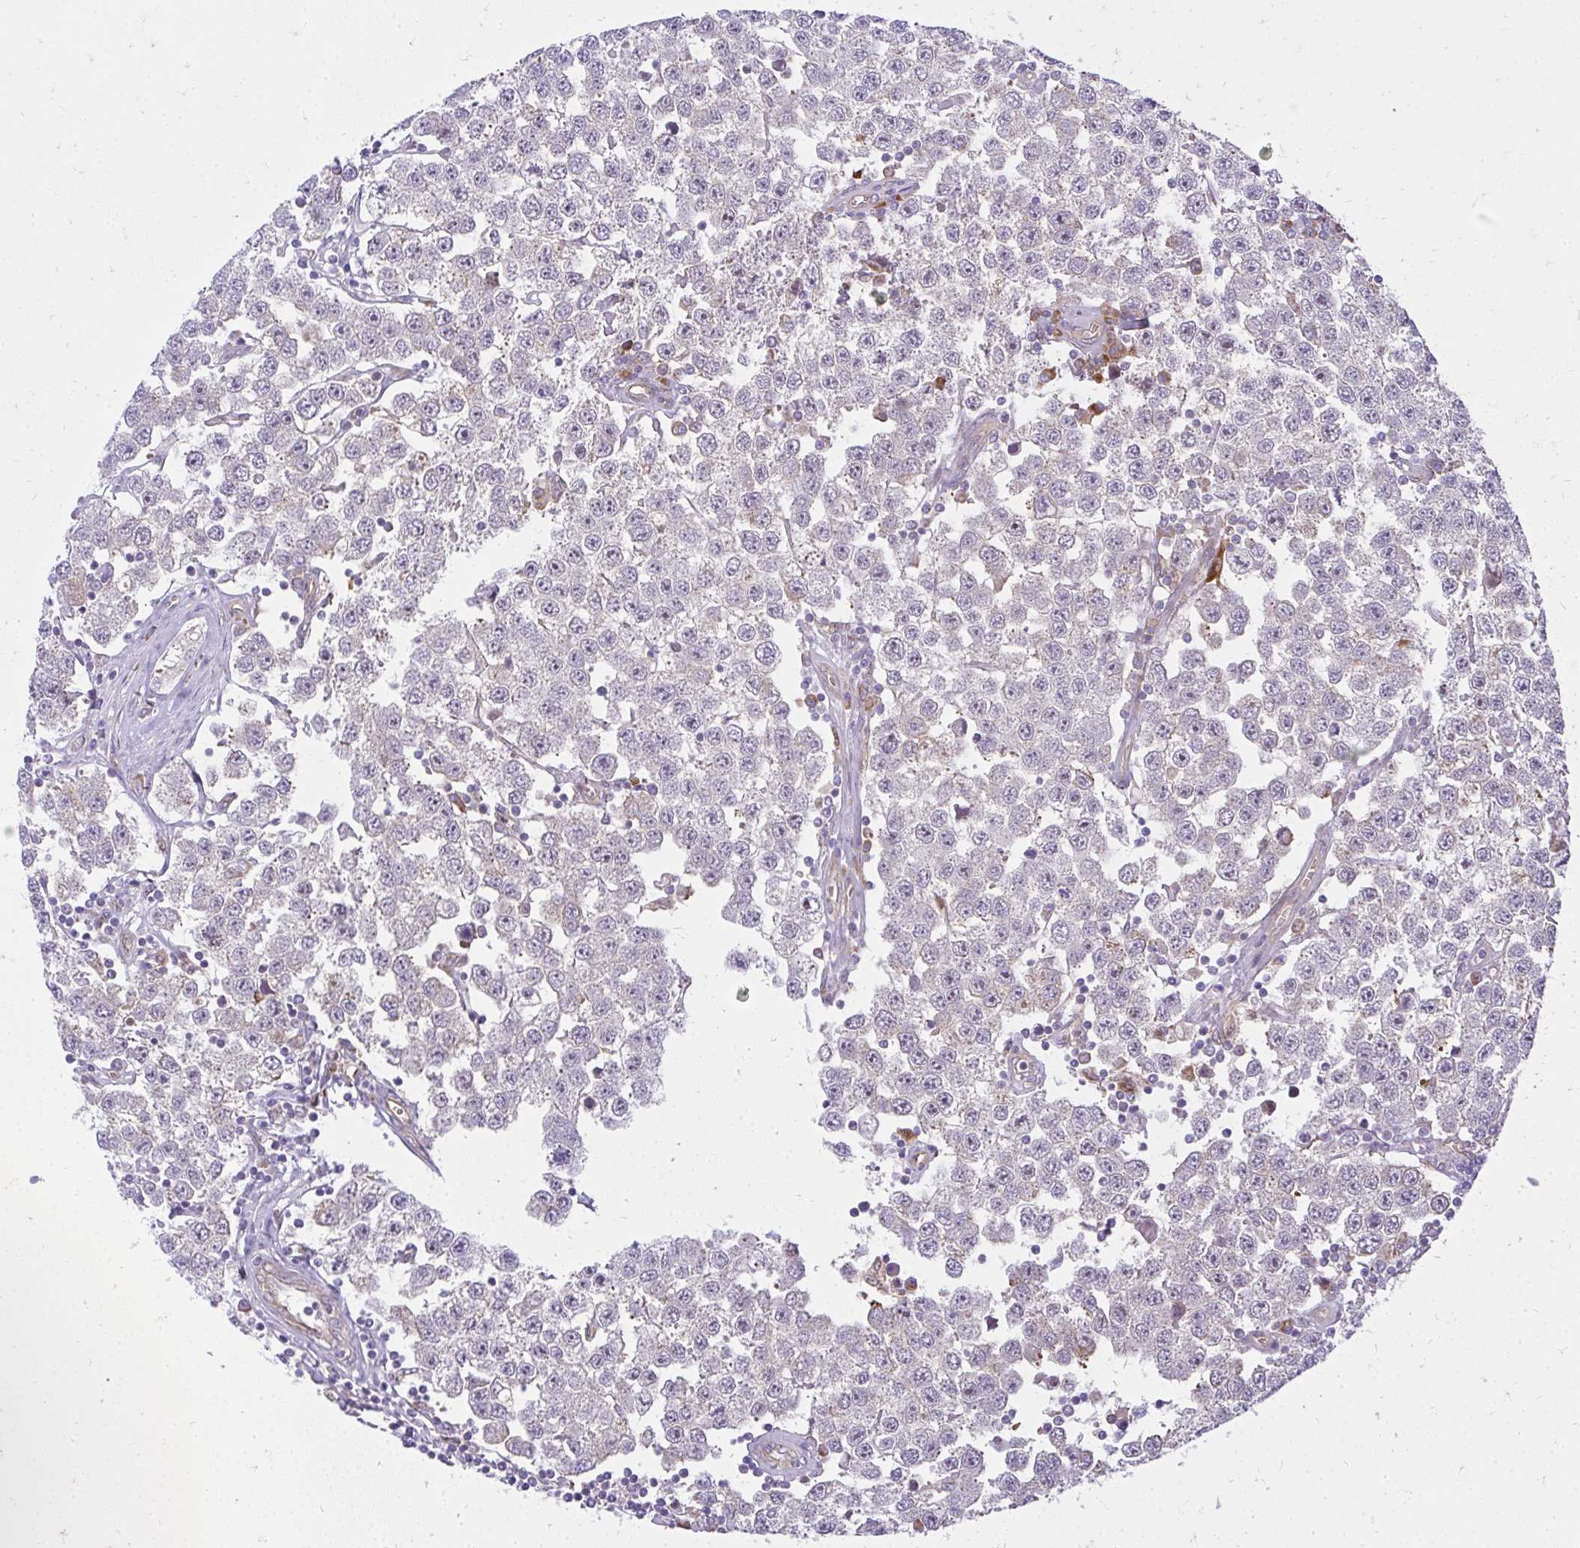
{"staining": {"intensity": "negative", "quantity": "none", "location": "none"}, "tissue": "testis cancer", "cell_type": "Tumor cells", "image_type": "cancer", "snomed": [{"axis": "morphology", "description": "Seminoma, NOS"}, {"axis": "topography", "description": "Testis"}], "caption": "The histopathology image reveals no staining of tumor cells in seminoma (testis).", "gene": "RSKR", "patient": {"sex": "male", "age": 34}}